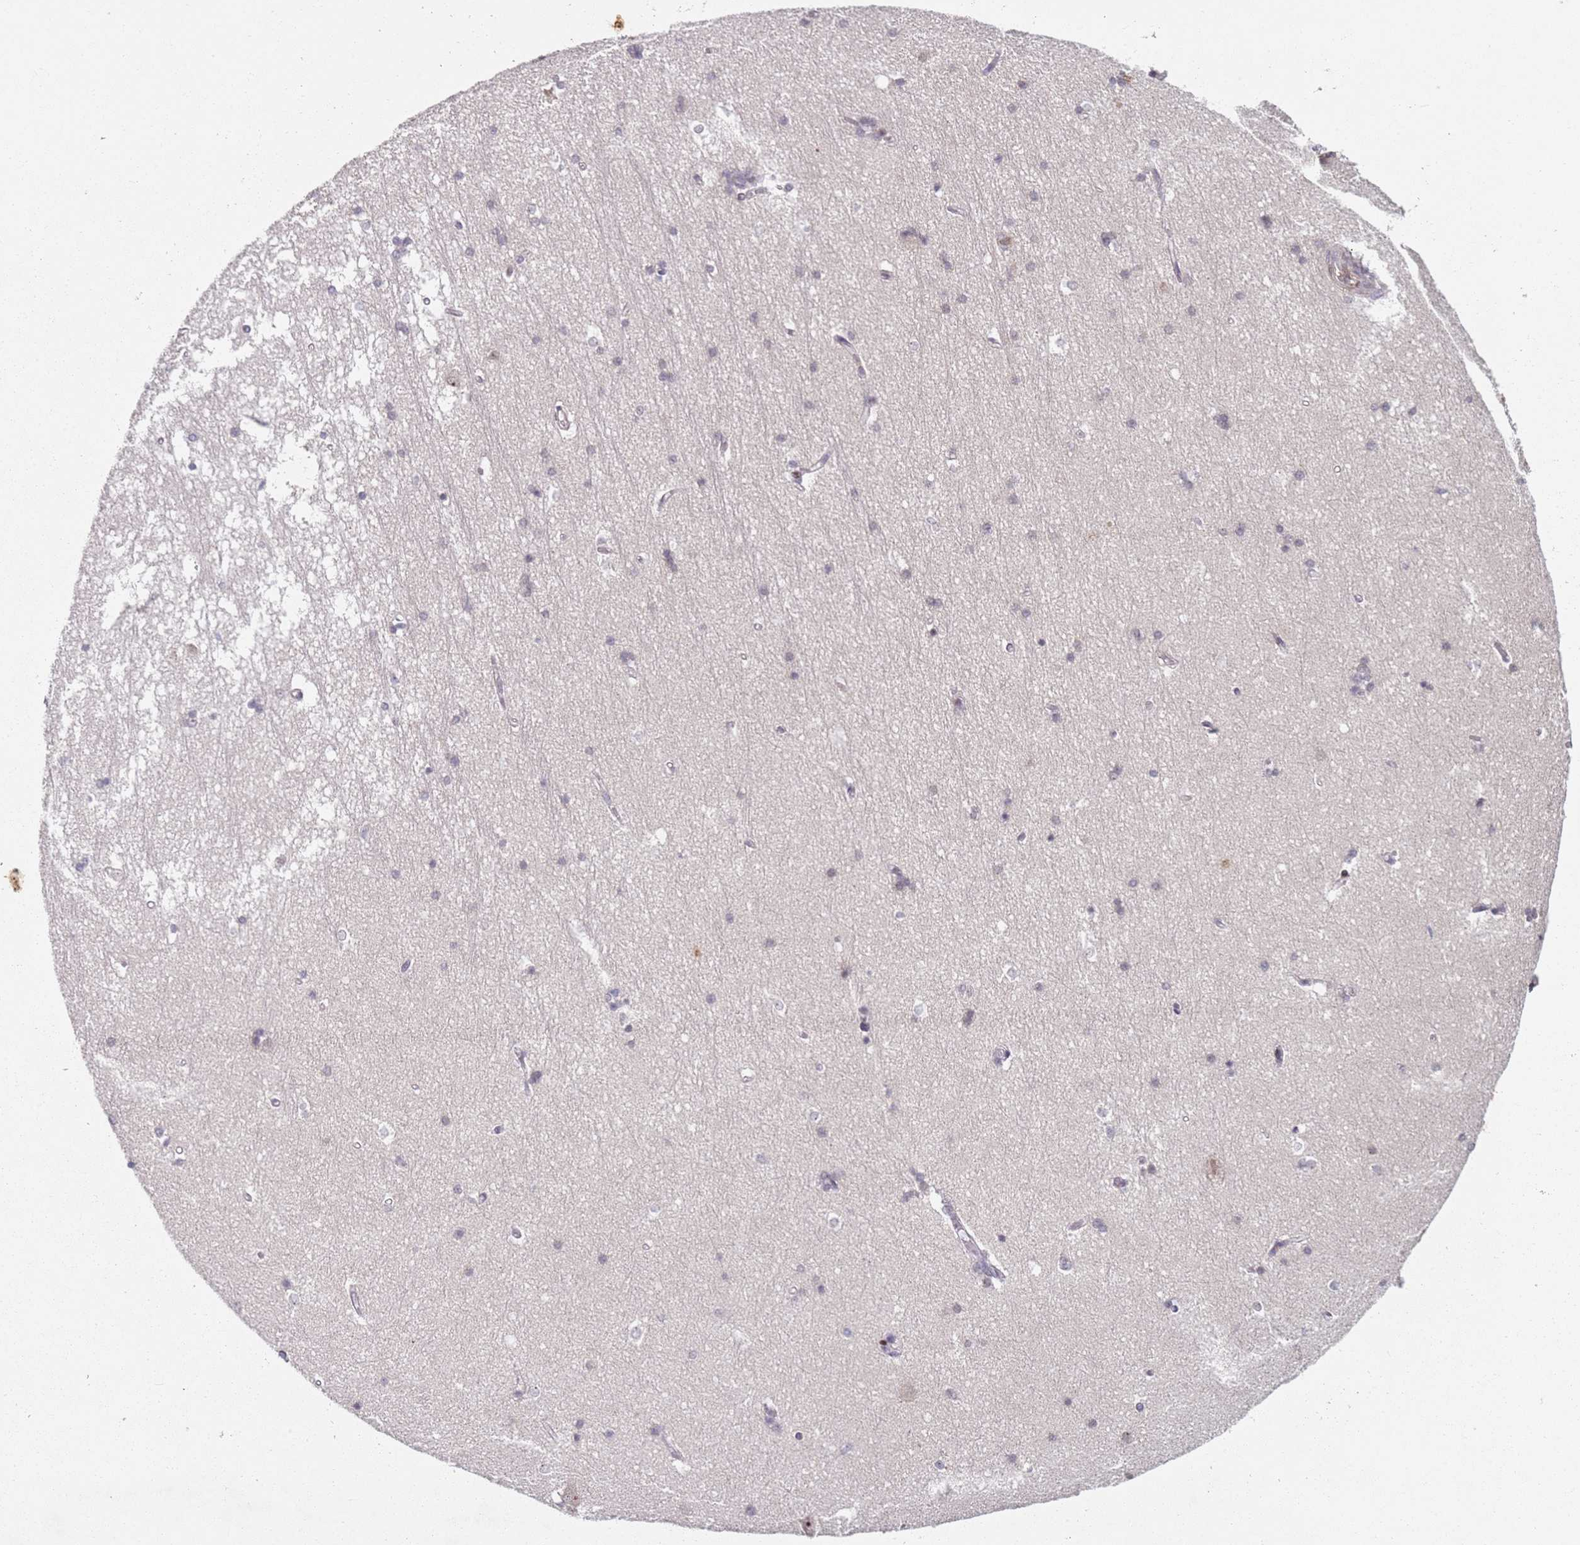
{"staining": {"intensity": "weak", "quantity": "<25%", "location": "nuclear"}, "tissue": "hippocampus", "cell_type": "Glial cells", "image_type": "normal", "snomed": [{"axis": "morphology", "description": "Normal tissue, NOS"}, {"axis": "topography", "description": "Hippocampus"}], "caption": "Protein analysis of benign hippocampus reveals no significant staining in glial cells. The staining was performed using DAB (3,3'-diaminobenzidine) to visualize the protein expression in brown, while the nuclei were stained in blue with hematoxylin (Magnification: 20x).", "gene": "ATF6B", "patient": {"sex": "male", "age": 45}}